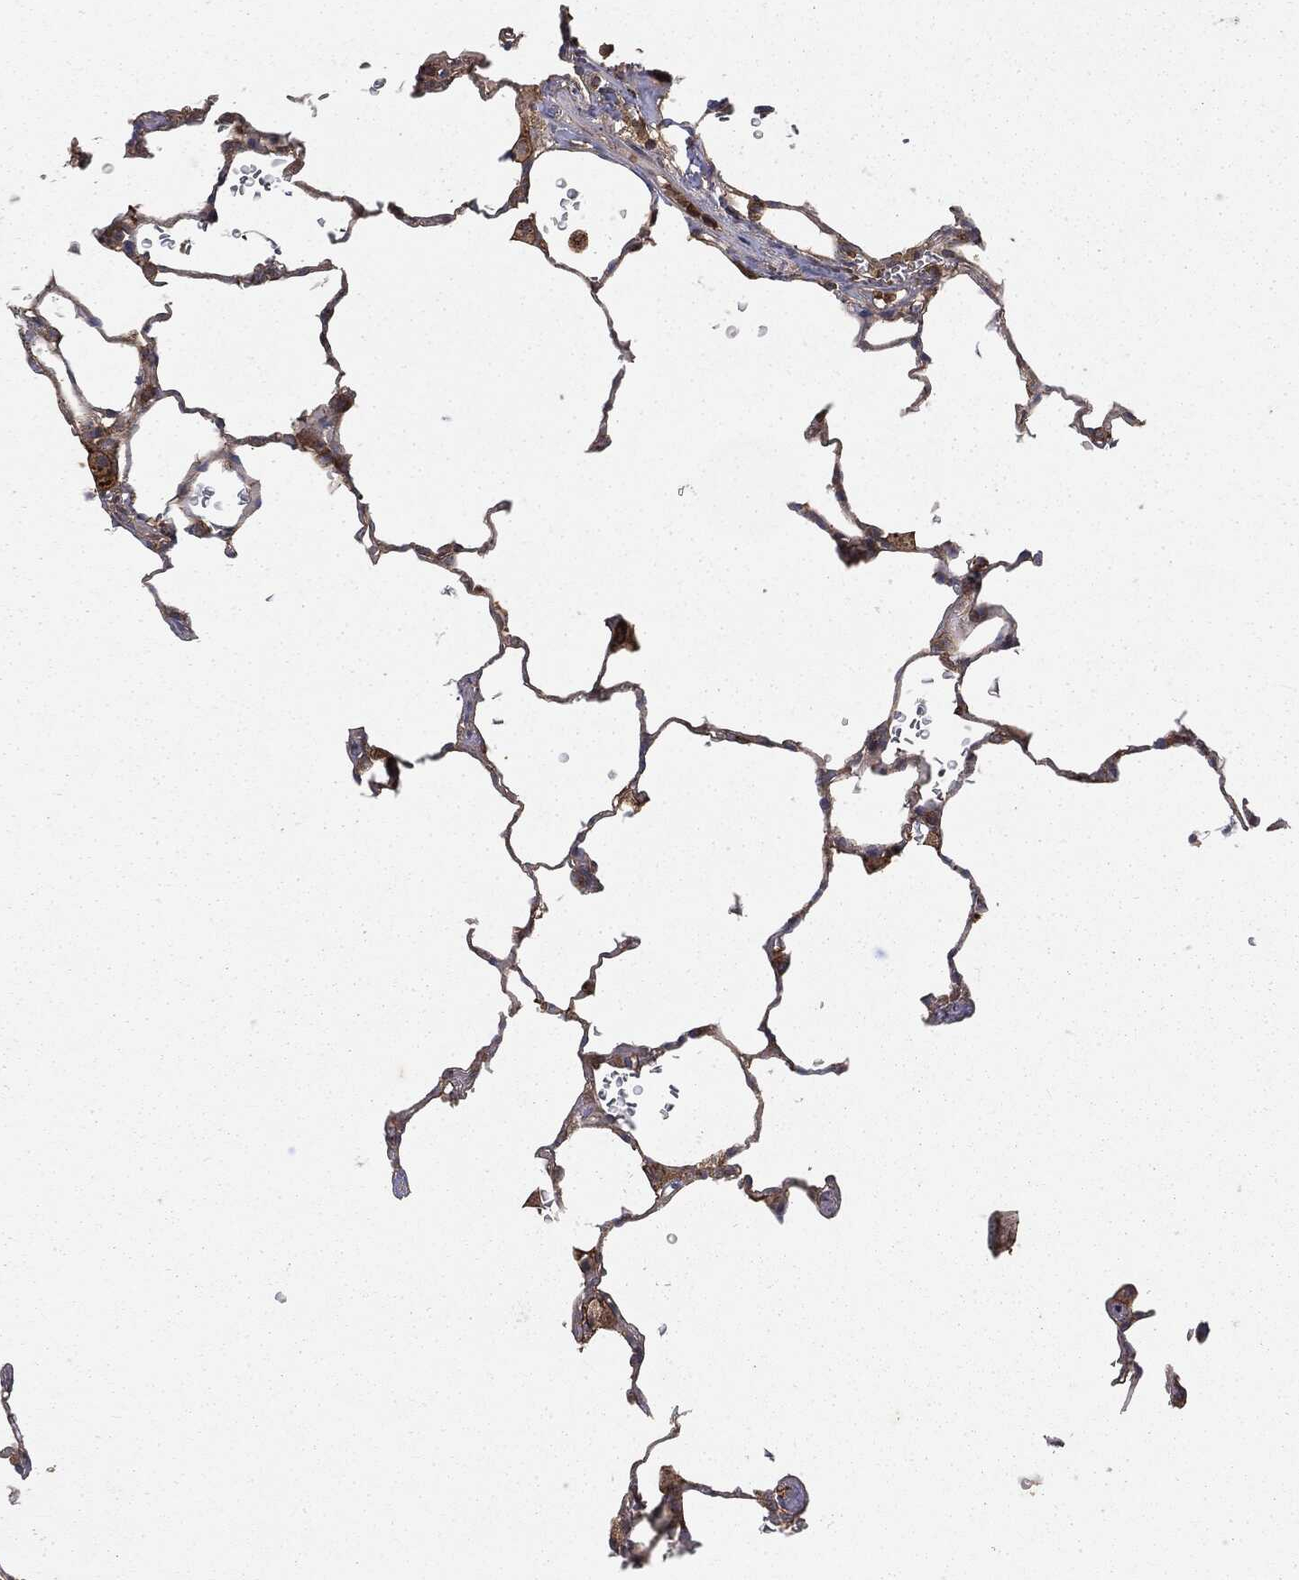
{"staining": {"intensity": "moderate", "quantity": "<25%", "location": "cytoplasmic/membranous"}, "tissue": "lung", "cell_type": "Alveolar cells", "image_type": "normal", "snomed": [{"axis": "morphology", "description": "Normal tissue, NOS"}, {"axis": "morphology", "description": "Adenocarcinoma, metastatic, NOS"}, {"axis": "topography", "description": "Lung"}], "caption": "About <25% of alveolar cells in unremarkable human lung display moderate cytoplasmic/membranous protein staining as visualized by brown immunohistochemical staining.", "gene": "GNB5", "patient": {"sex": "male", "age": 45}}